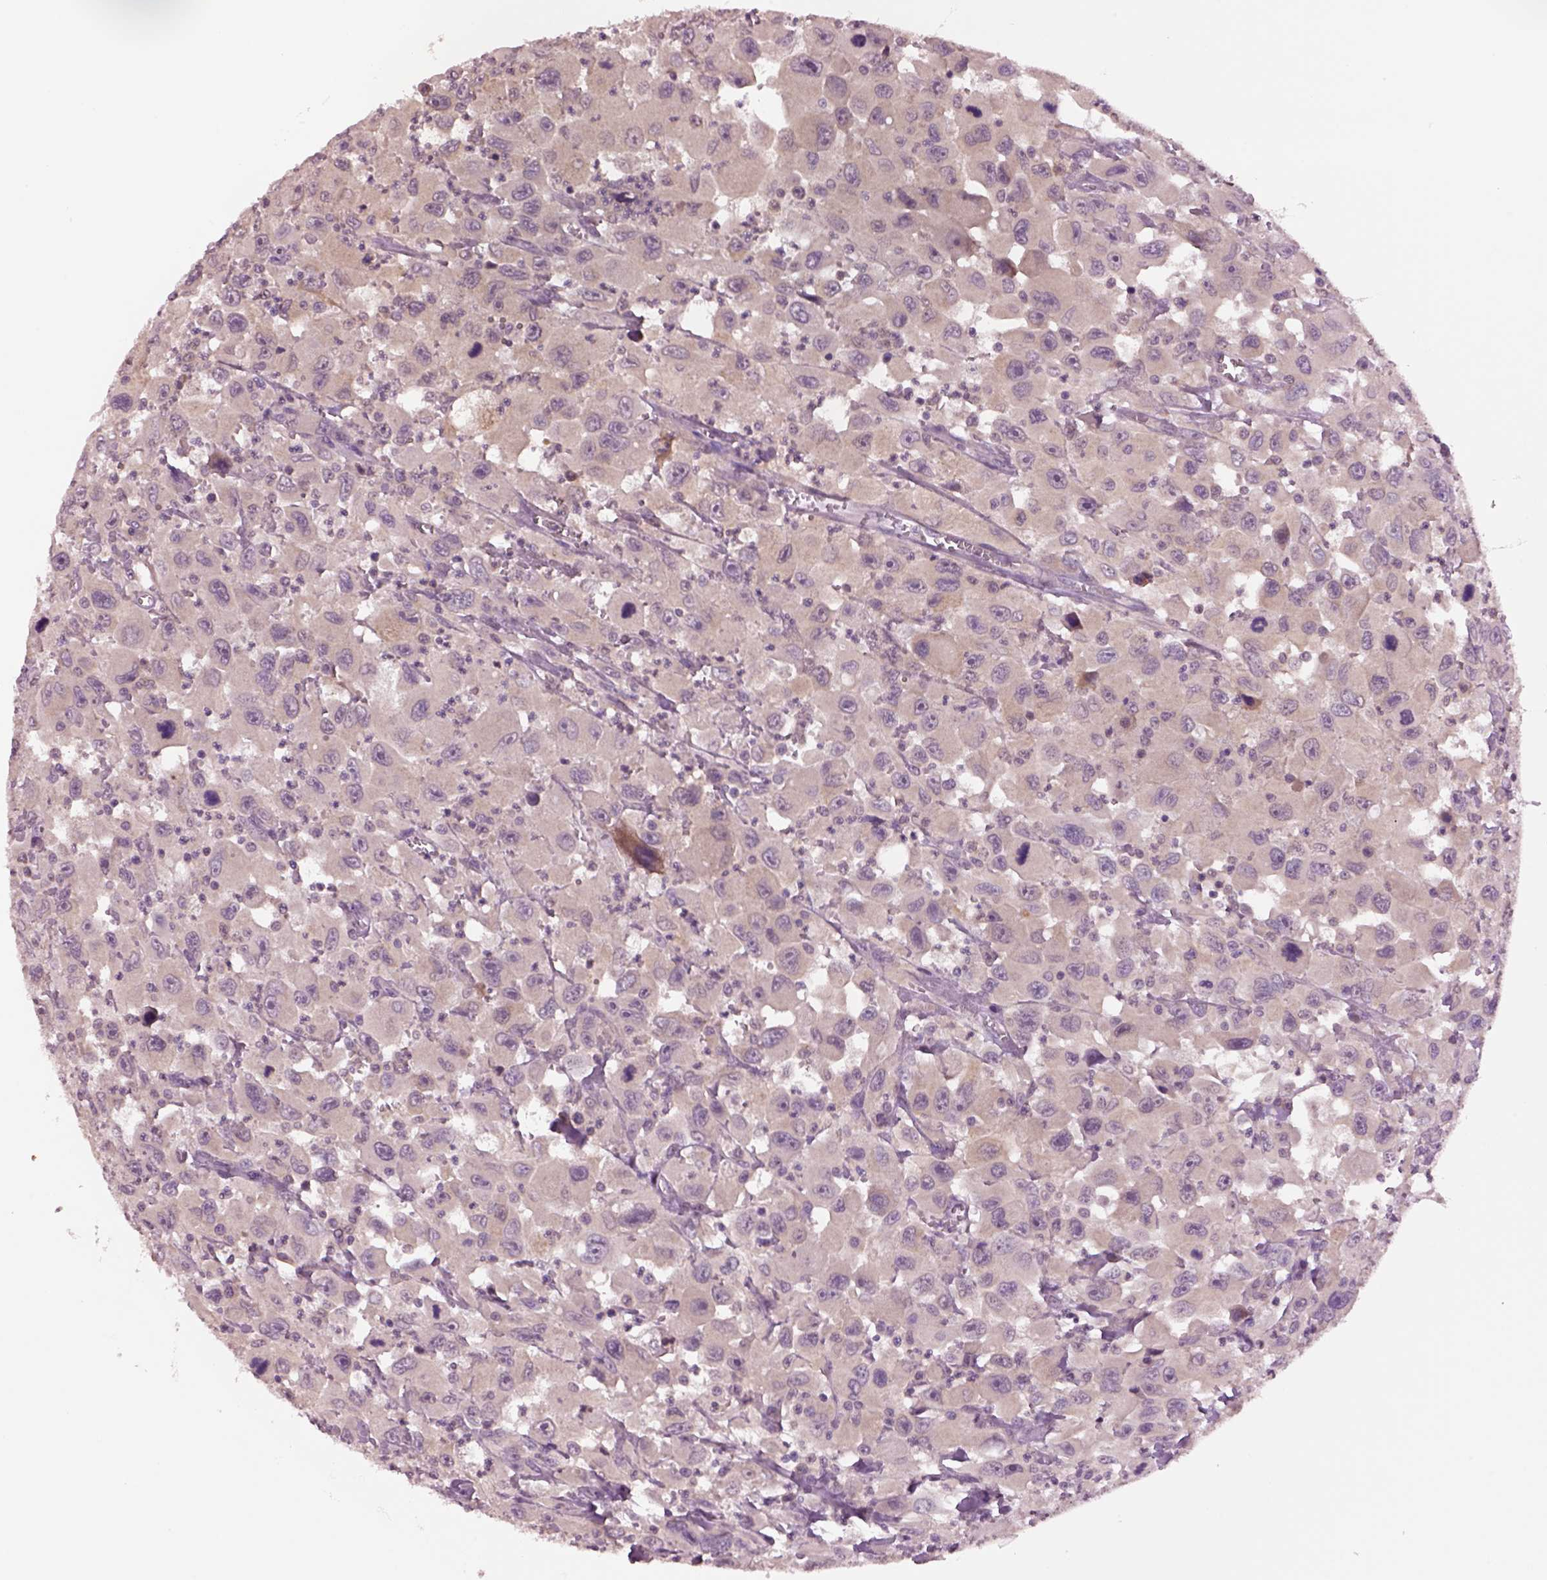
{"staining": {"intensity": "weak", "quantity": "<25%", "location": "cytoplasmic/membranous"}, "tissue": "head and neck cancer", "cell_type": "Tumor cells", "image_type": "cancer", "snomed": [{"axis": "morphology", "description": "Squamous cell carcinoma, NOS"}, {"axis": "morphology", "description": "Squamous cell carcinoma, metastatic, NOS"}, {"axis": "topography", "description": "Oral tissue"}, {"axis": "topography", "description": "Head-Neck"}], "caption": "Immunohistochemical staining of metastatic squamous cell carcinoma (head and neck) exhibits no significant staining in tumor cells. The staining was performed using DAB (3,3'-diaminobenzidine) to visualize the protein expression in brown, while the nuclei were stained in blue with hematoxylin (Magnification: 20x).", "gene": "CLPSL1", "patient": {"sex": "female", "age": 85}}